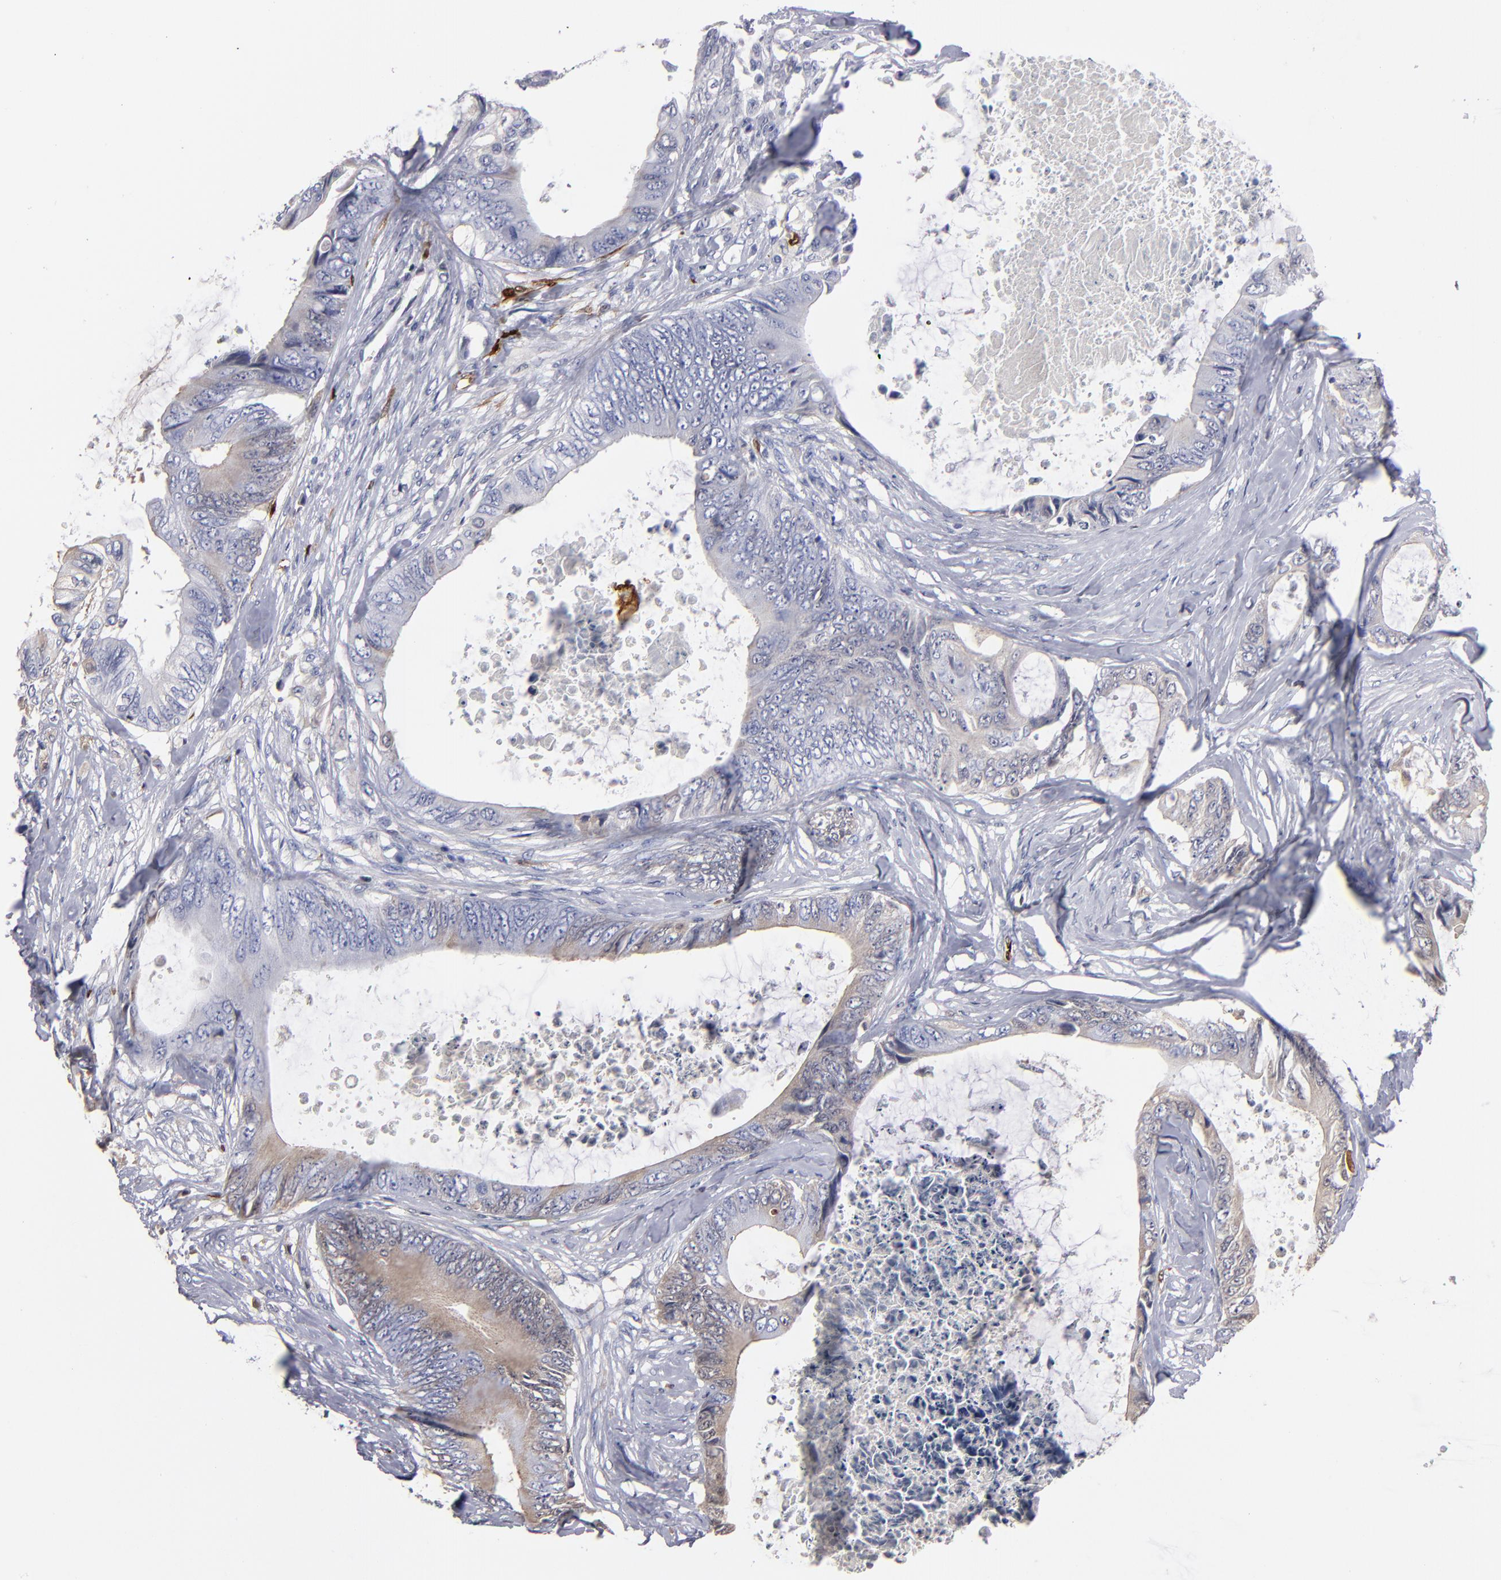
{"staining": {"intensity": "moderate", "quantity": "25%-75%", "location": "cytoplasmic/membranous"}, "tissue": "colorectal cancer", "cell_type": "Tumor cells", "image_type": "cancer", "snomed": [{"axis": "morphology", "description": "Normal tissue, NOS"}, {"axis": "morphology", "description": "Adenocarcinoma, NOS"}, {"axis": "topography", "description": "Rectum"}, {"axis": "topography", "description": "Peripheral nerve tissue"}], "caption": "A histopathology image showing moderate cytoplasmic/membranous staining in about 25%-75% of tumor cells in colorectal adenocarcinoma, as visualized by brown immunohistochemical staining.", "gene": "FABP4", "patient": {"sex": "female", "age": 77}}